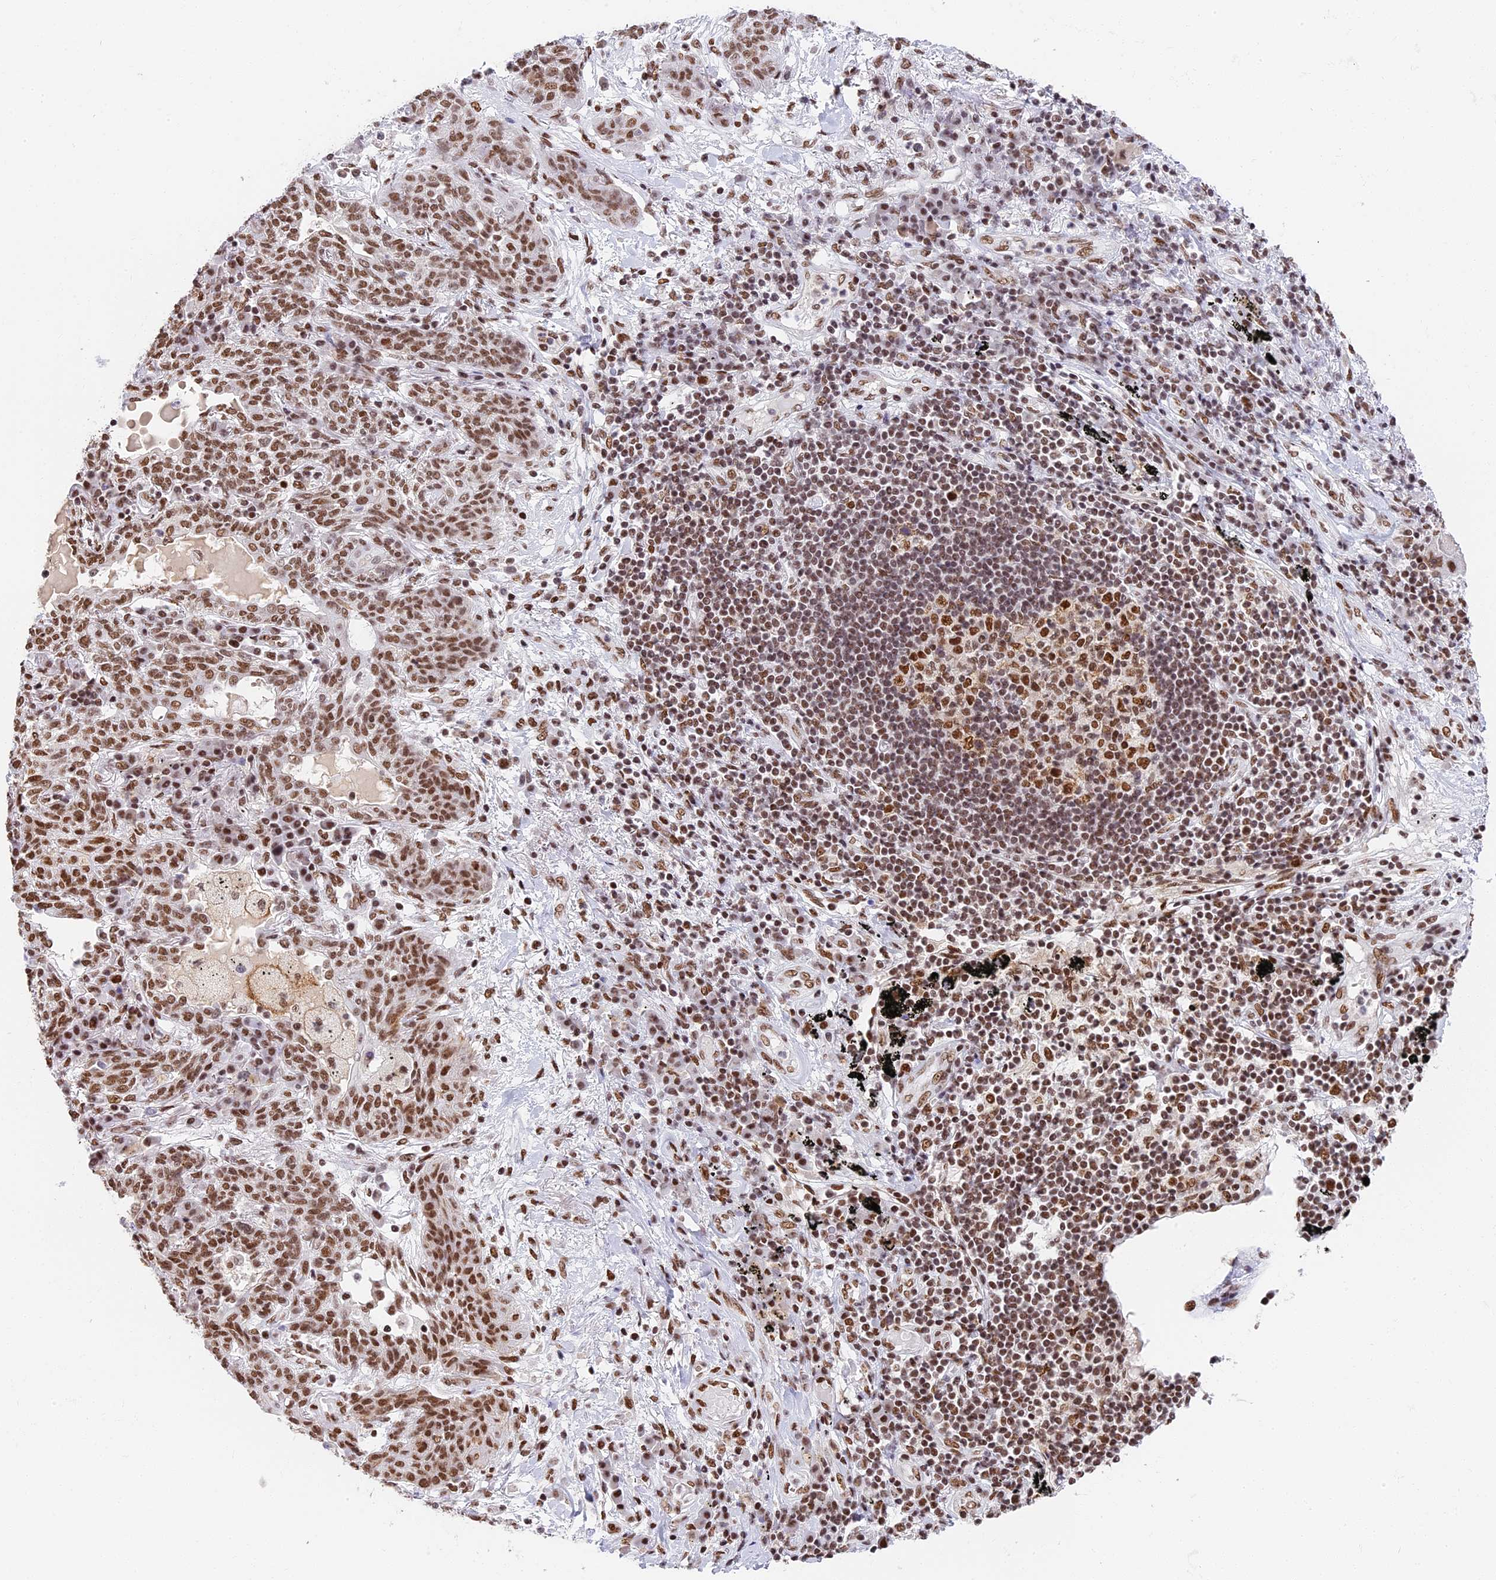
{"staining": {"intensity": "moderate", "quantity": ">75%", "location": "nuclear"}, "tissue": "lung cancer", "cell_type": "Tumor cells", "image_type": "cancer", "snomed": [{"axis": "morphology", "description": "Squamous cell carcinoma, NOS"}, {"axis": "topography", "description": "Lung"}], "caption": "Immunohistochemical staining of human lung squamous cell carcinoma exhibits medium levels of moderate nuclear protein expression in about >75% of tumor cells. (Stains: DAB (3,3'-diaminobenzidine) in brown, nuclei in blue, Microscopy: brightfield microscopy at high magnification).", "gene": "SBNO1", "patient": {"sex": "female", "age": 70}}